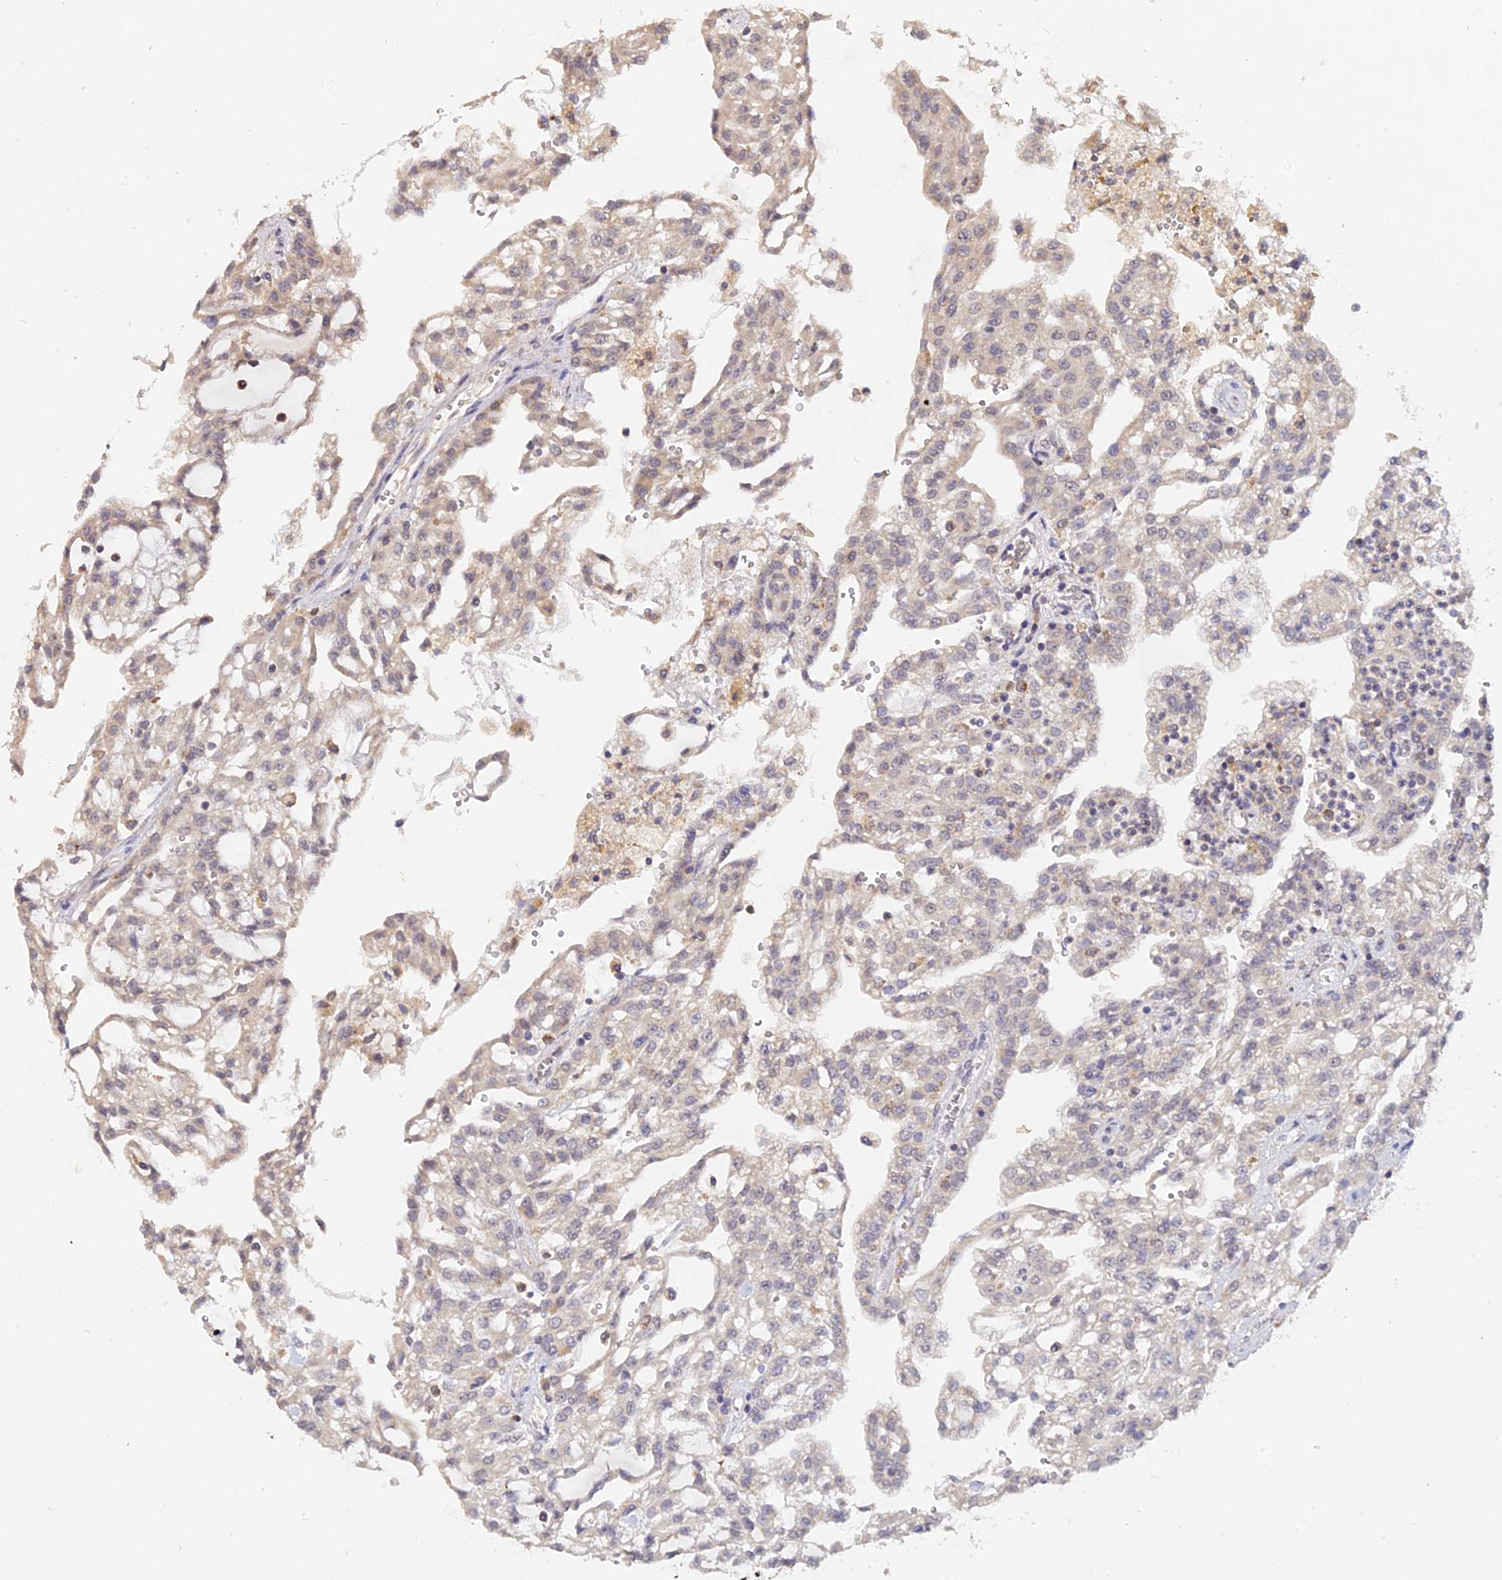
{"staining": {"intensity": "weak", "quantity": "<25%", "location": "cytoplasmic/membranous"}, "tissue": "renal cancer", "cell_type": "Tumor cells", "image_type": "cancer", "snomed": [{"axis": "morphology", "description": "Adenocarcinoma, NOS"}, {"axis": "topography", "description": "Kidney"}], "caption": "This is an immunohistochemistry image of renal adenocarcinoma. There is no expression in tumor cells.", "gene": "TPRX1", "patient": {"sex": "male", "age": 63}}